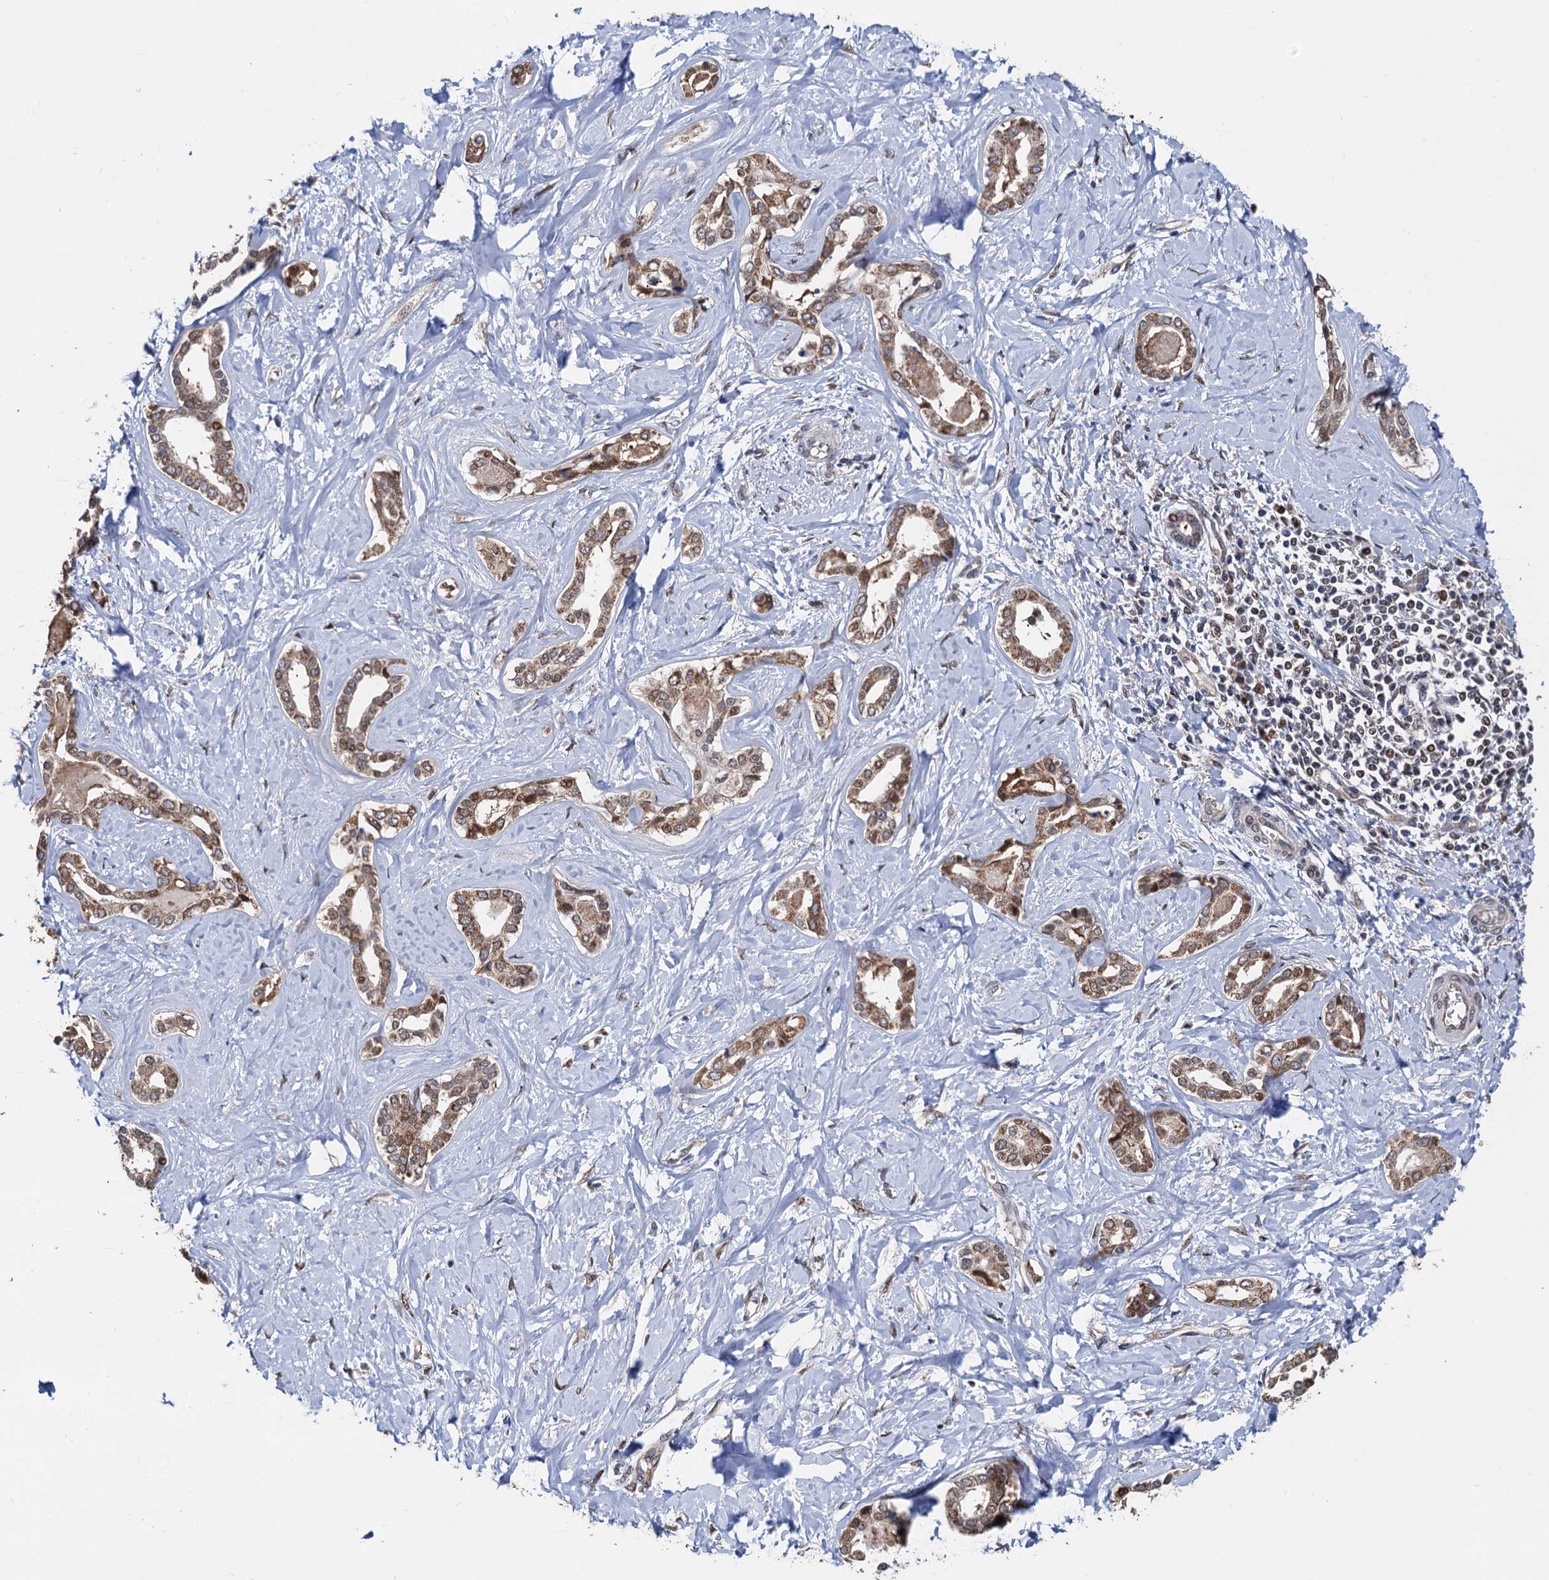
{"staining": {"intensity": "moderate", "quantity": ">75%", "location": "cytoplasmic/membranous"}, "tissue": "liver cancer", "cell_type": "Tumor cells", "image_type": "cancer", "snomed": [{"axis": "morphology", "description": "Cholangiocarcinoma"}, {"axis": "topography", "description": "Liver"}], "caption": "High-power microscopy captured an IHC image of liver cancer, revealing moderate cytoplasmic/membranous expression in approximately >75% of tumor cells.", "gene": "PTCD3", "patient": {"sex": "female", "age": 77}}